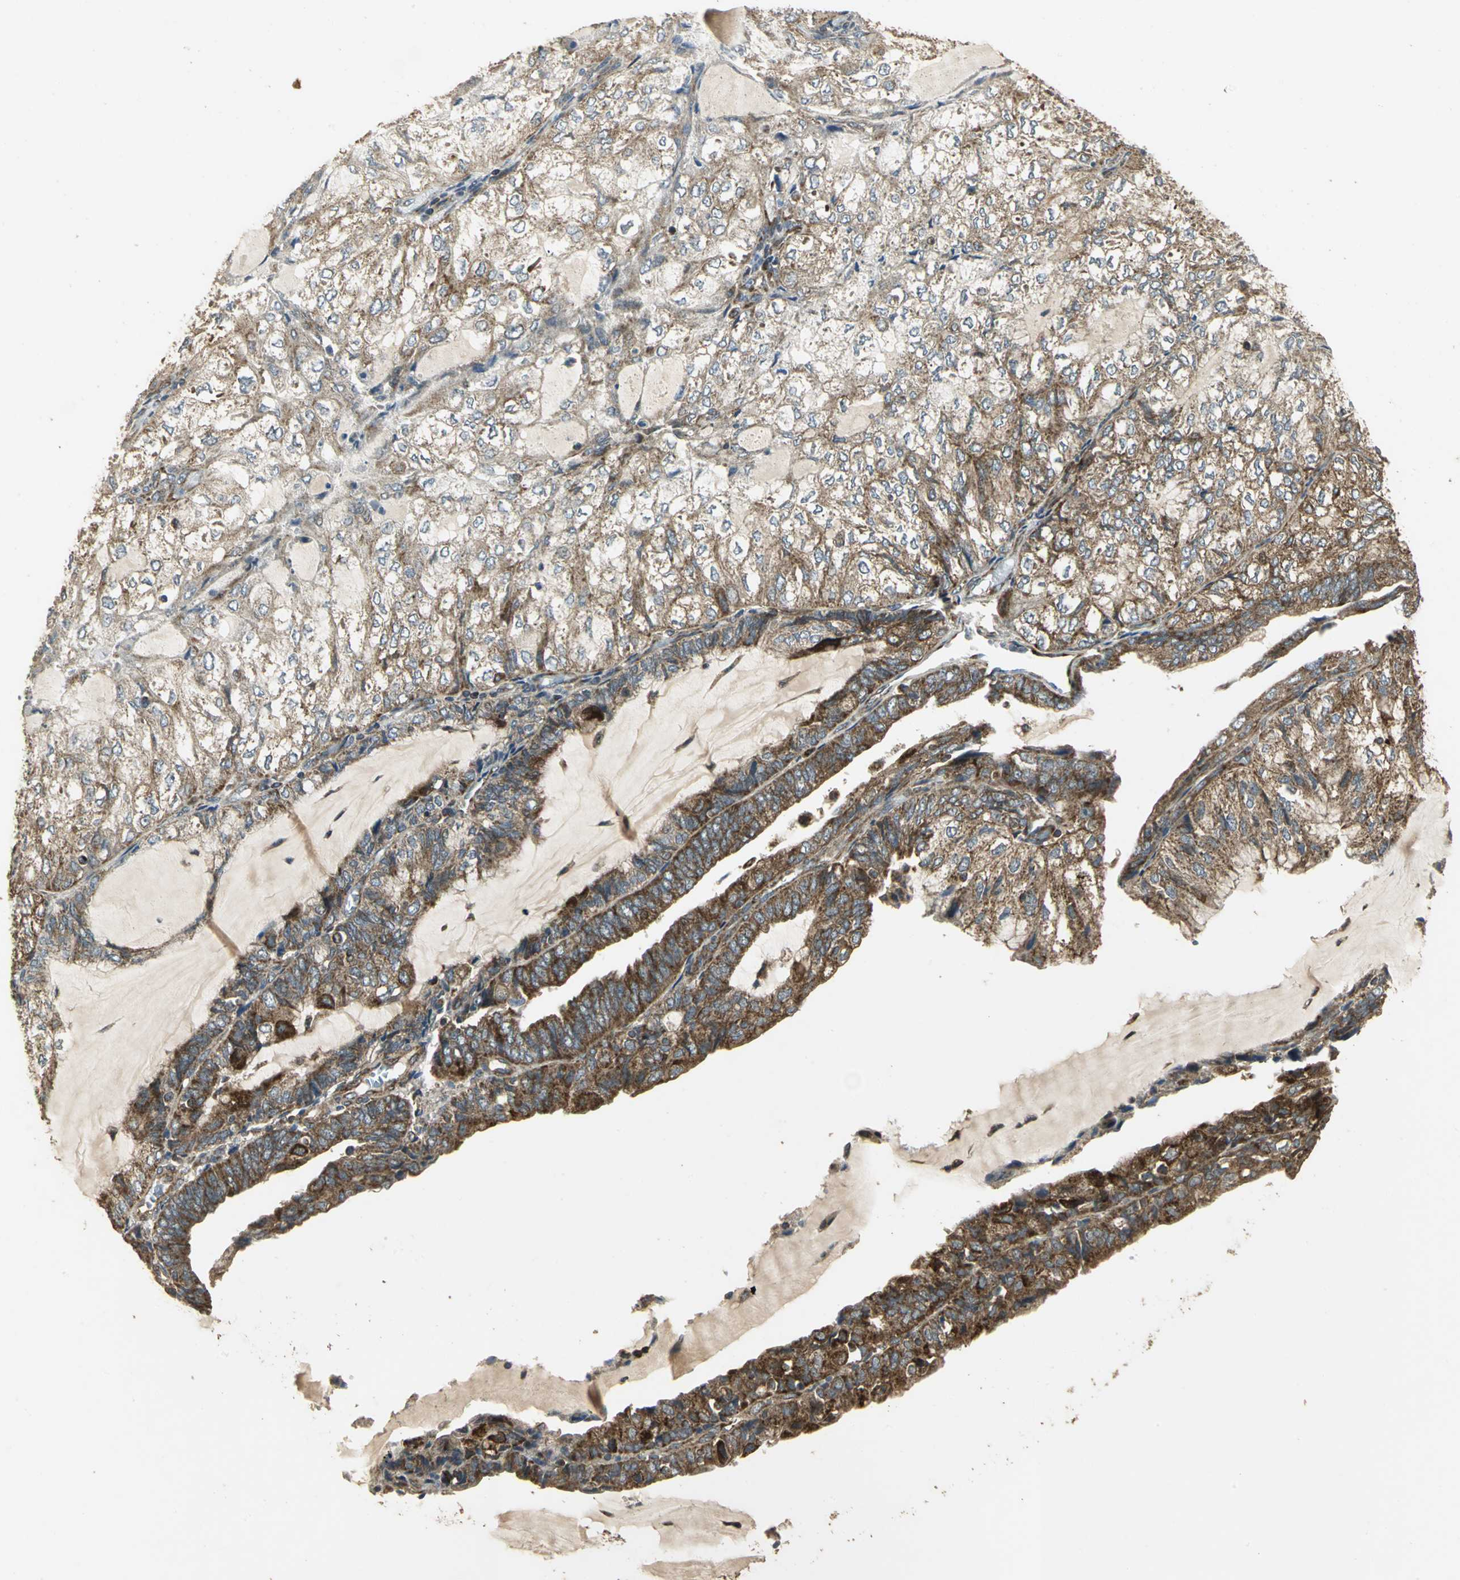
{"staining": {"intensity": "strong", "quantity": "25%-75%", "location": "cytoplasmic/membranous"}, "tissue": "endometrial cancer", "cell_type": "Tumor cells", "image_type": "cancer", "snomed": [{"axis": "morphology", "description": "Adenocarcinoma, NOS"}, {"axis": "topography", "description": "Endometrium"}], "caption": "A micrograph of endometrial cancer stained for a protein shows strong cytoplasmic/membranous brown staining in tumor cells.", "gene": "KANK1", "patient": {"sex": "female", "age": 81}}